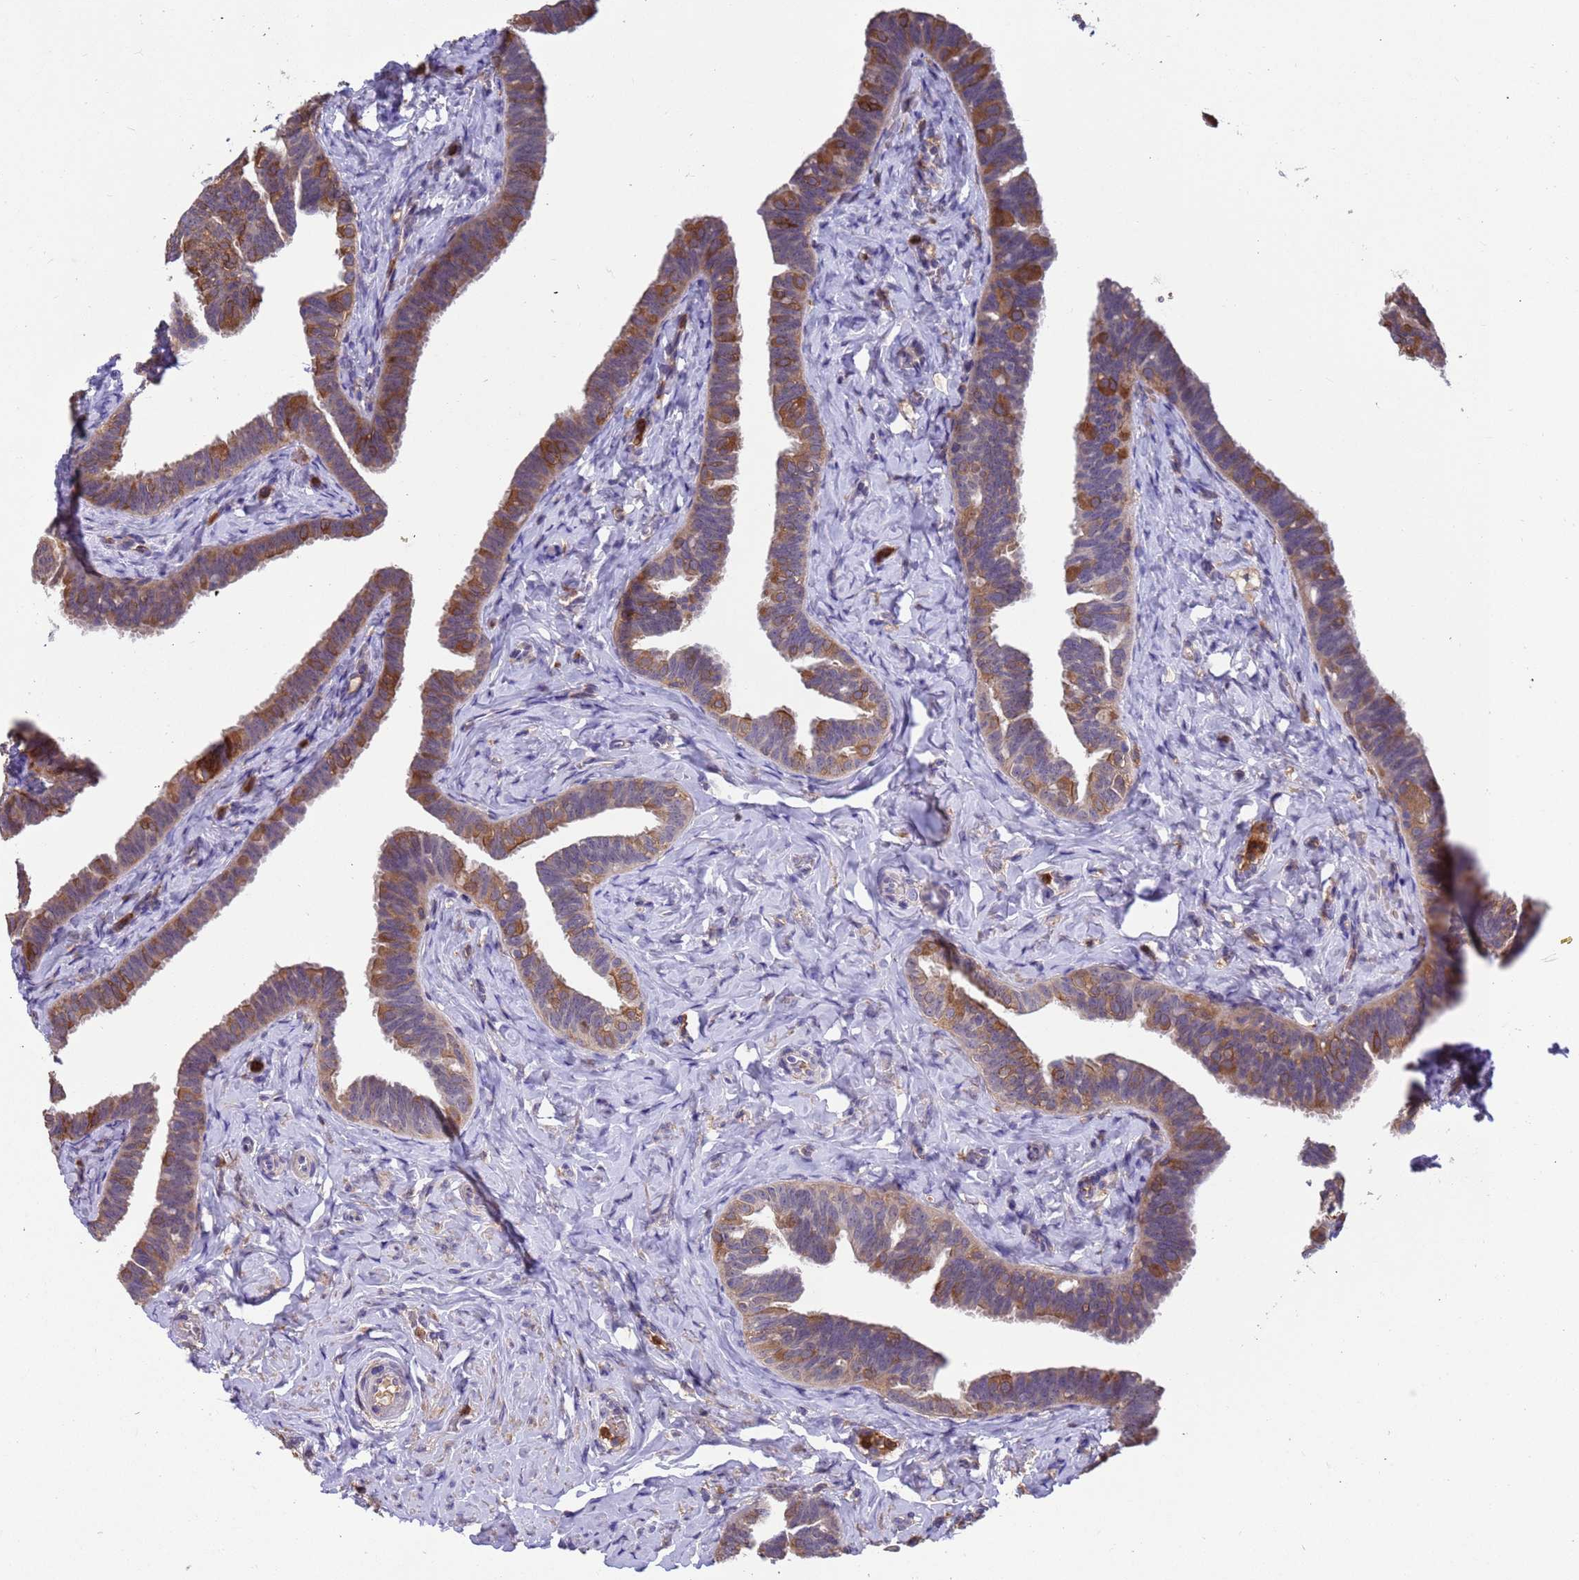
{"staining": {"intensity": "moderate", "quantity": "25%-75%", "location": "cytoplasmic/membranous"}, "tissue": "fallopian tube", "cell_type": "Glandular cells", "image_type": "normal", "snomed": [{"axis": "morphology", "description": "Normal tissue, NOS"}, {"axis": "topography", "description": "Fallopian tube"}], "caption": "DAB (3,3'-diaminobenzidine) immunohistochemical staining of benign fallopian tube displays moderate cytoplasmic/membranous protein expression in about 25%-75% of glandular cells.", "gene": "AMPD3", "patient": {"sex": "female", "age": 39}}